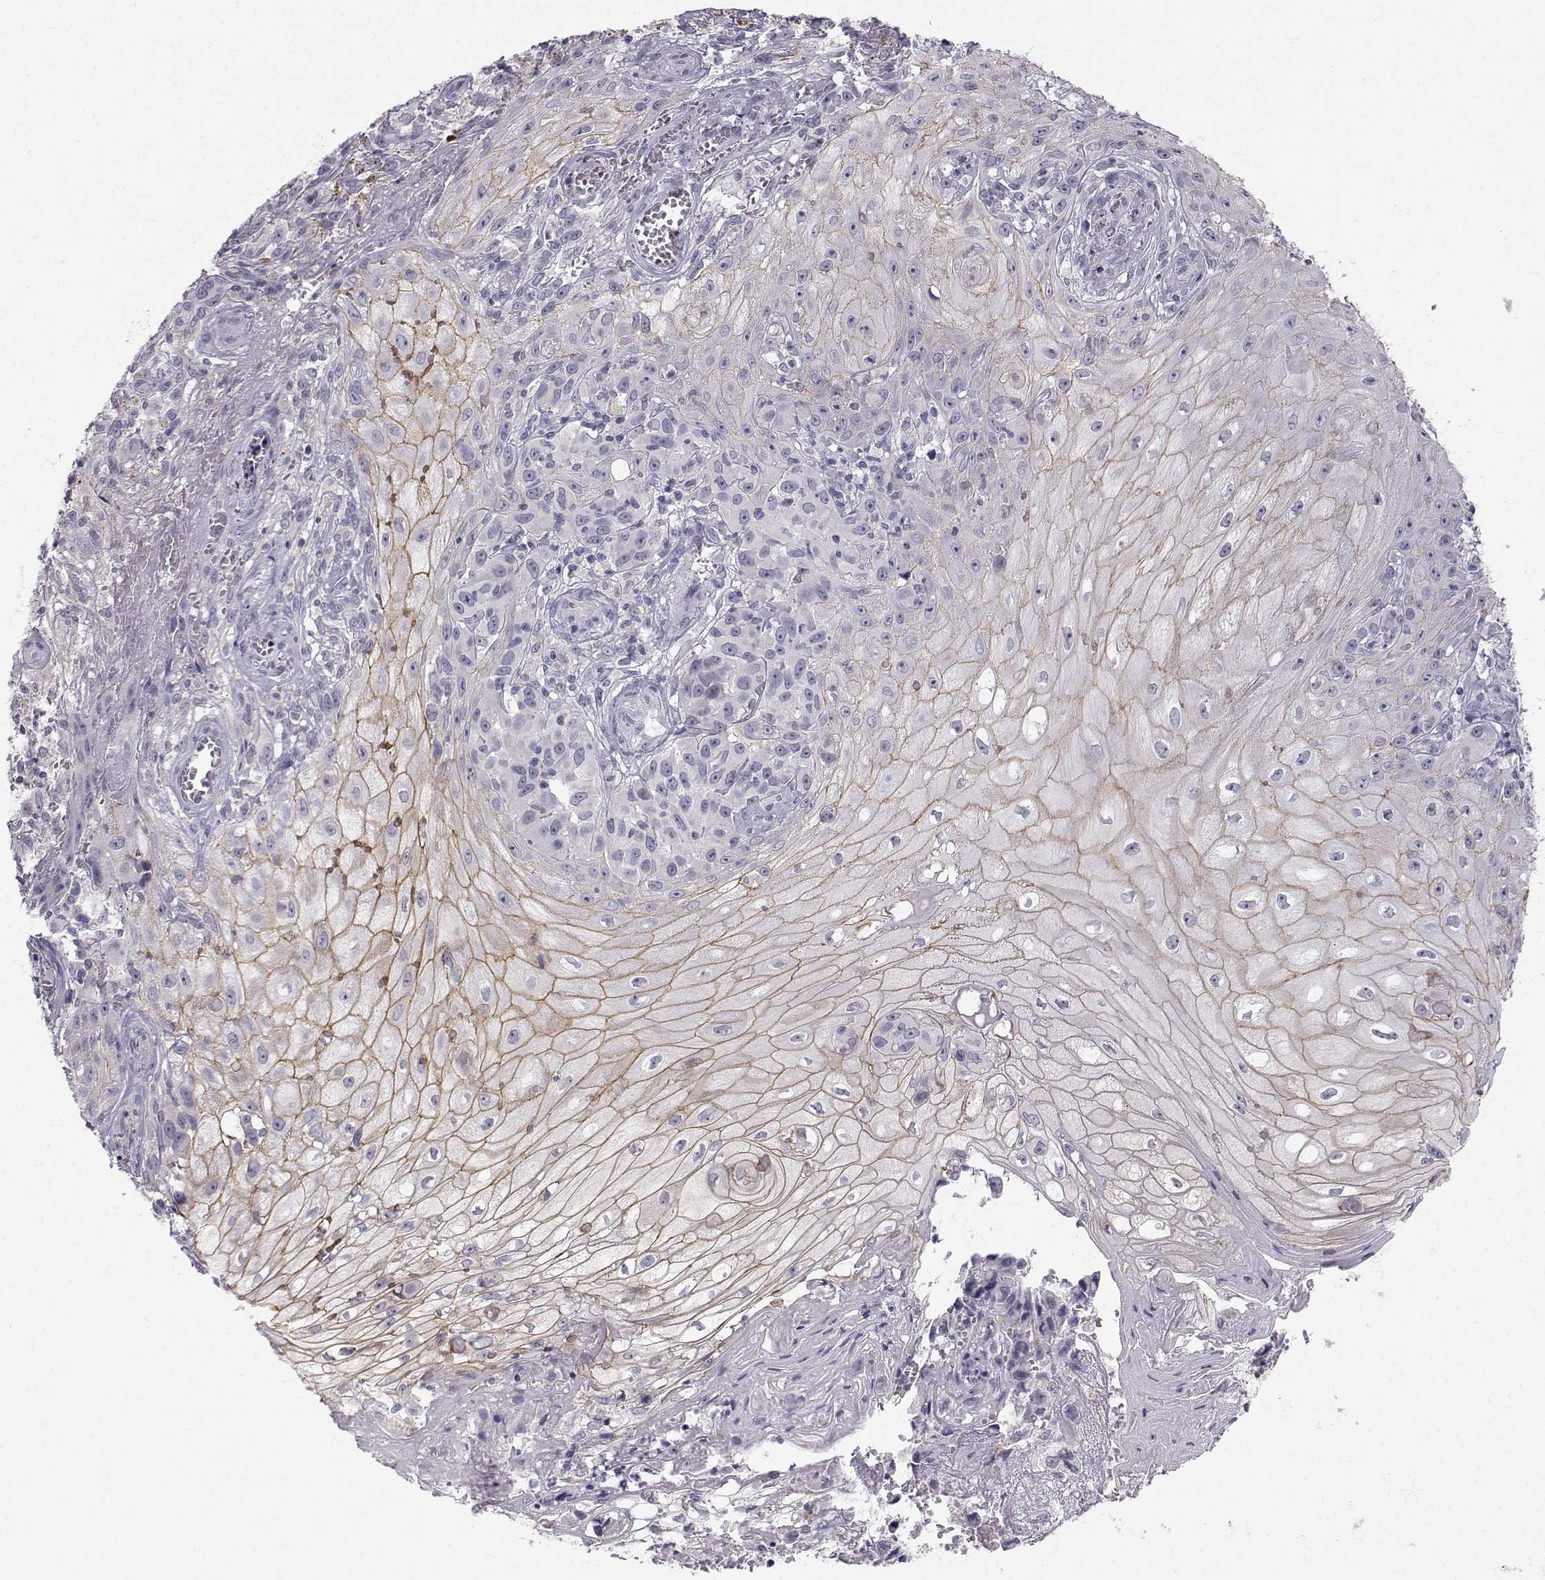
{"staining": {"intensity": "weak", "quantity": "<25%", "location": "cytoplasmic/membranous"}, "tissue": "melanoma", "cell_type": "Tumor cells", "image_type": "cancer", "snomed": [{"axis": "morphology", "description": "Malignant melanoma, NOS"}, {"axis": "topography", "description": "Skin"}], "caption": "There is no significant expression in tumor cells of malignant melanoma.", "gene": "ZNF185", "patient": {"sex": "female", "age": 53}}